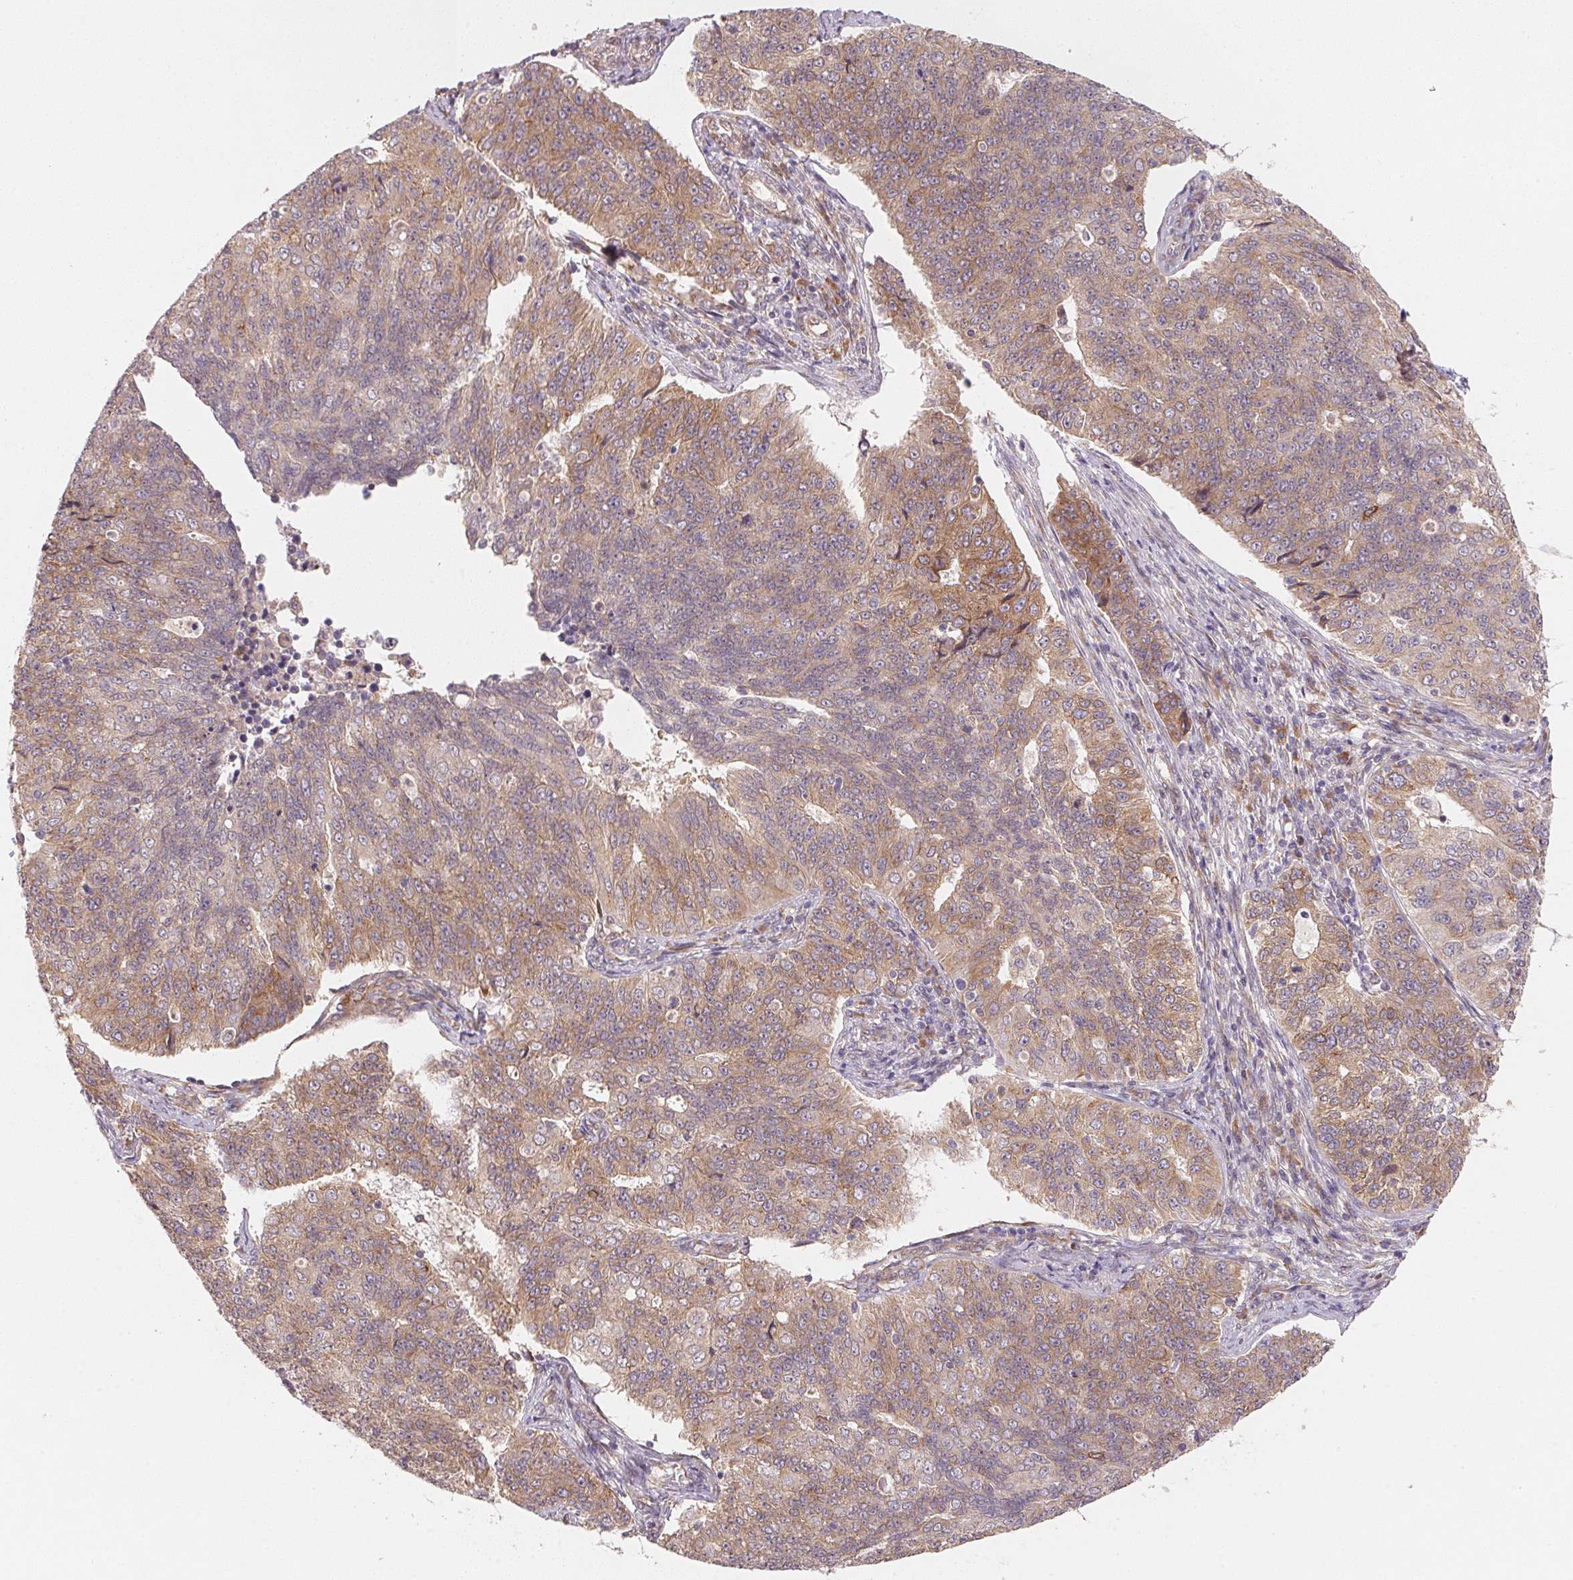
{"staining": {"intensity": "moderate", "quantity": "25%-75%", "location": "cytoplasmic/membranous"}, "tissue": "endometrial cancer", "cell_type": "Tumor cells", "image_type": "cancer", "snomed": [{"axis": "morphology", "description": "Adenocarcinoma, NOS"}, {"axis": "topography", "description": "Endometrium"}], "caption": "There is medium levels of moderate cytoplasmic/membranous positivity in tumor cells of endometrial adenocarcinoma, as demonstrated by immunohistochemical staining (brown color).", "gene": "EI24", "patient": {"sex": "female", "age": 43}}